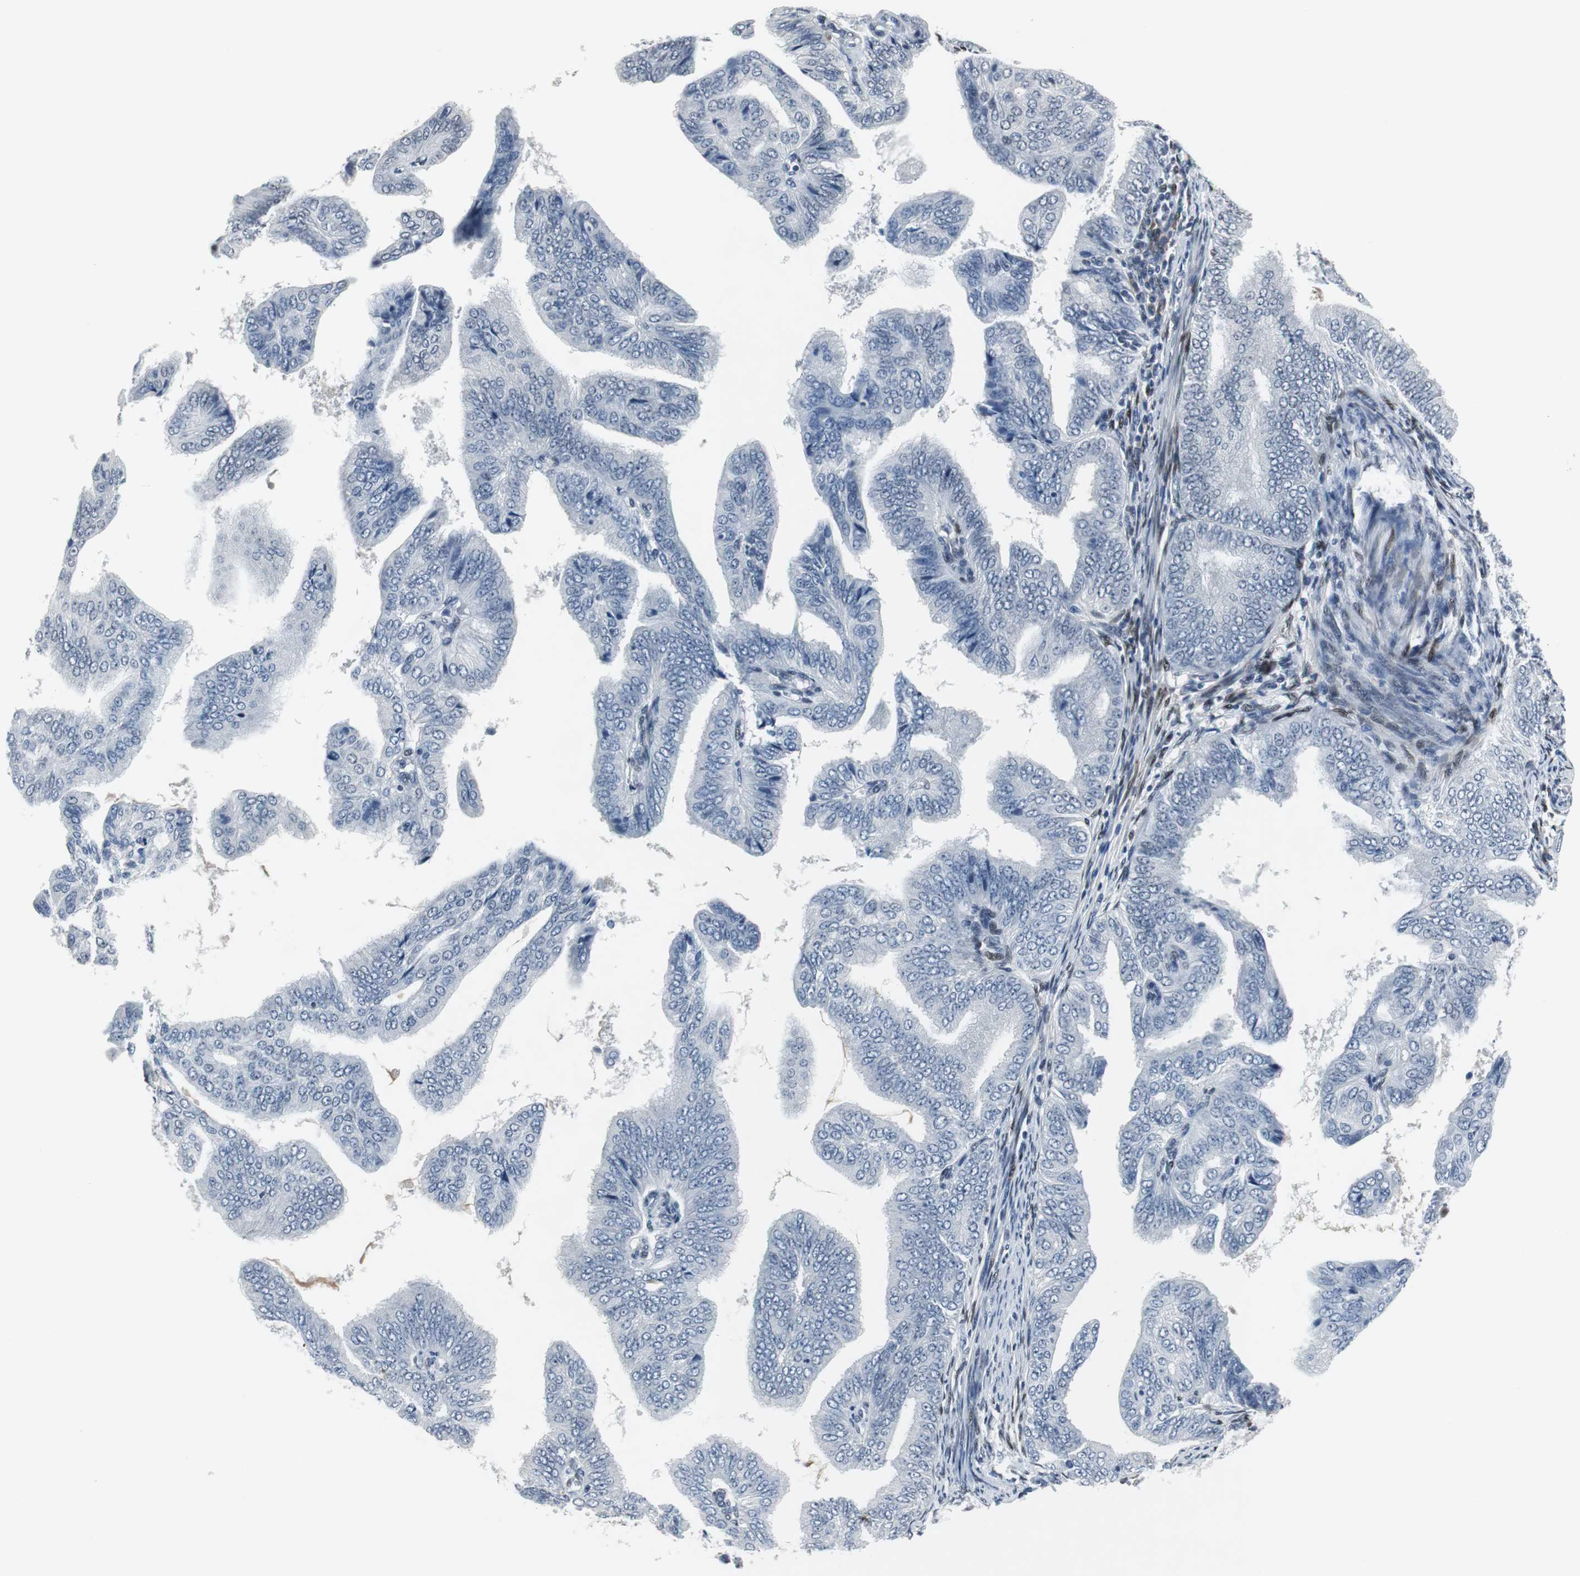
{"staining": {"intensity": "negative", "quantity": "none", "location": "none"}, "tissue": "endometrial cancer", "cell_type": "Tumor cells", "image_type": "cancer", "snomed": [{"axis": "morphology", "description": "Adenocarcinoma, NOS"}, {"axis": "topography", "description": "Endometrium"}], "caption": "This is an immunohistochemistry histopathology image of human endometrial adenocarcinoma. There is no staining in tumor cells.", "gene": "ELK1", "patient": {"sex": "female", "age": 58}}